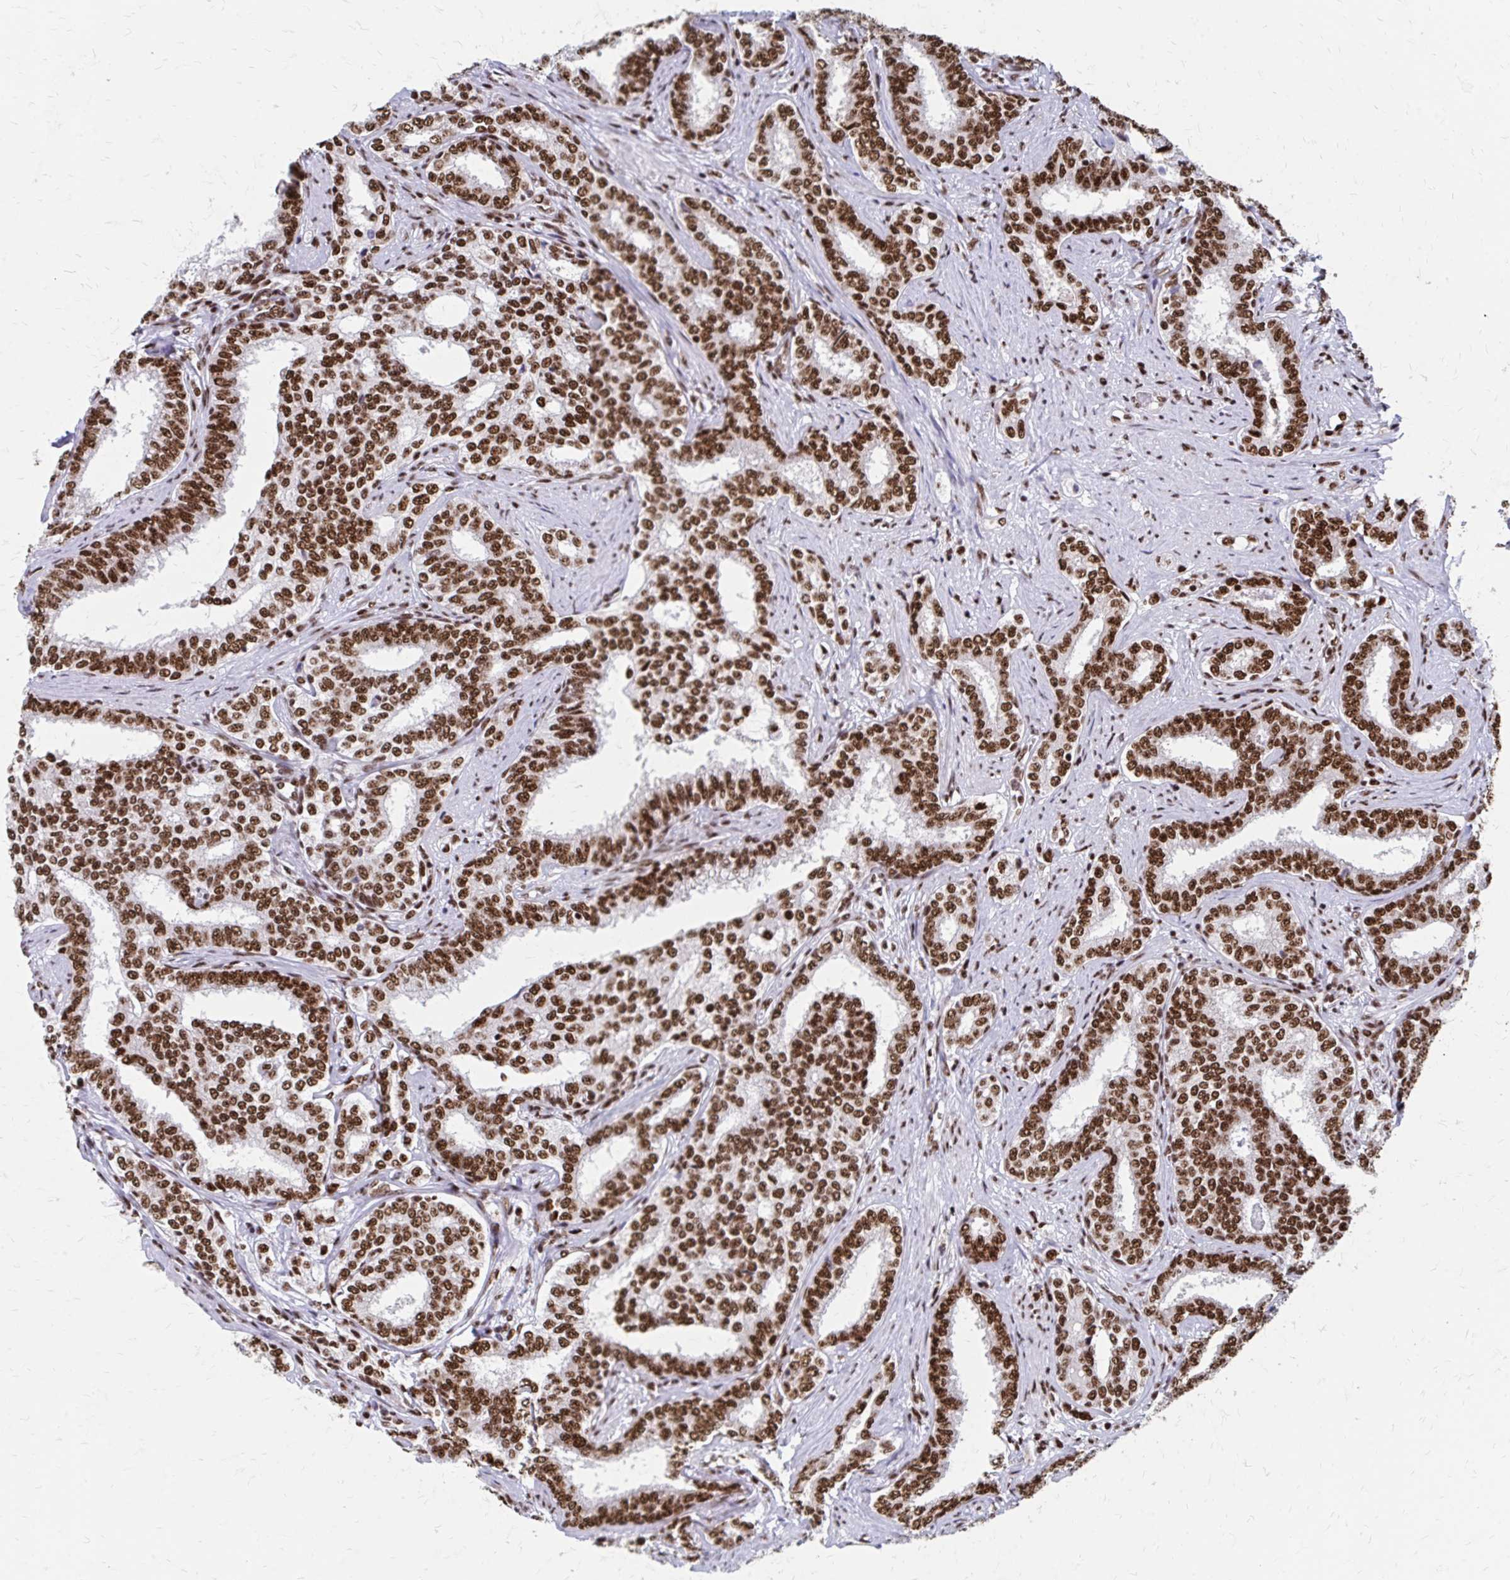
{"staining": {"intensity": "strong", "quantity": ">75%", "location": "nuclear"}, "tissue": "prostate cancer", "cell_type": "Tumor cells", "image_type": "cancer", "snomed": [{"axis": "morphology", "description": "Adenocarcinoma, High grade"}, {"axis": "topography", "description": "Prostate"}], "caption": "Approximately >75% of tumor cells in human prostate adenocarcinoma (high-grade) exhibit strong nuclear protein positivity as visualized by brown immunohistochemical staining.", "gene": "CNKSR3", "patient": {"sex": "male", "age": 72}}